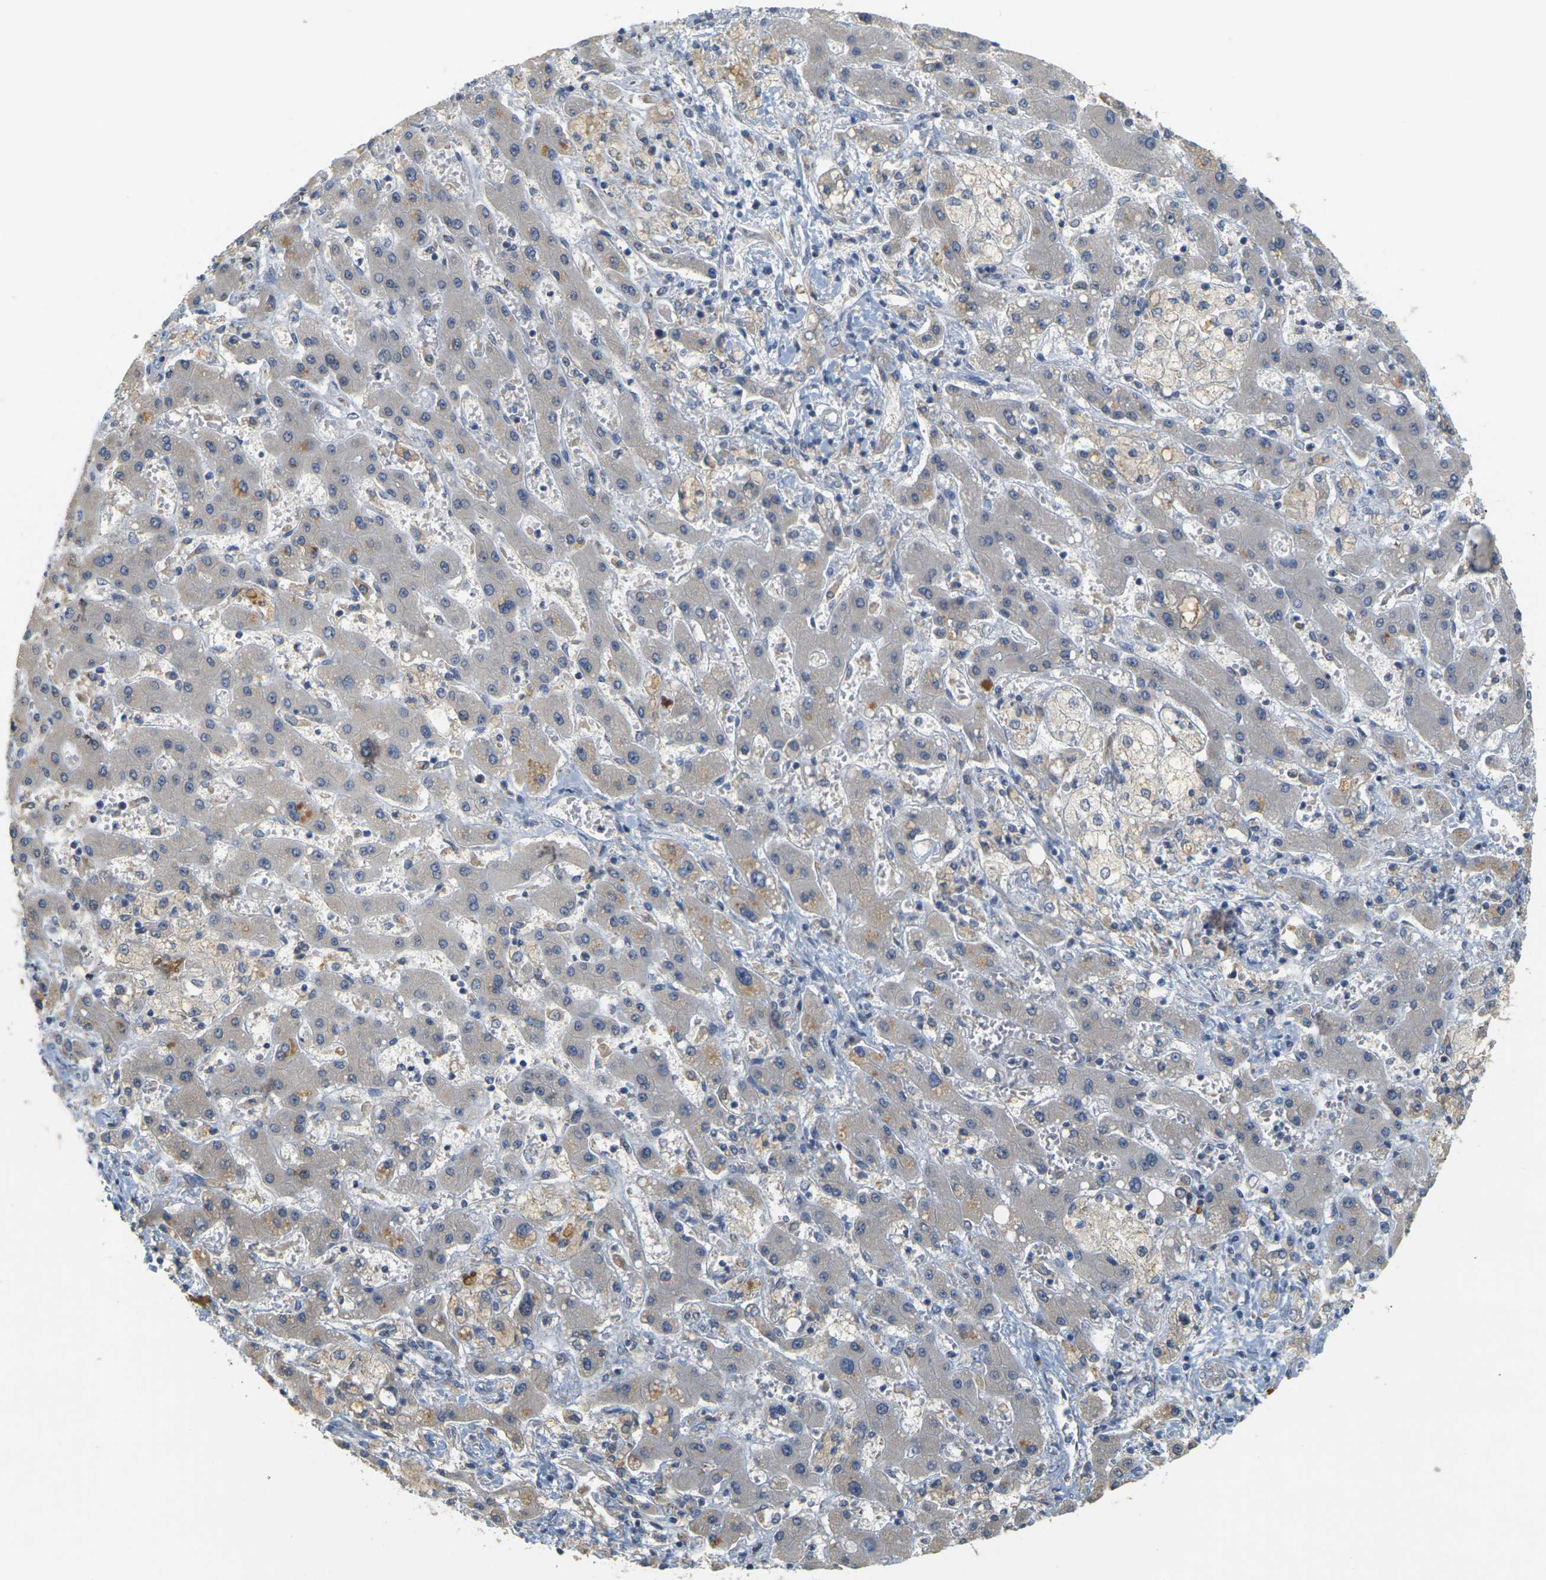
{"staining": {"intensity": "negative", "quantity": "none", "location": "none"}, "tissue": "liver cancer", "cell_type": "Tumor cells", "image_type": "cancer", "snomed": [{"axis": "morphology", "description": "Cholangiocarcinoma"}, {"axis": "topography", "description": "Liver"}], "caption": "An IHC micrograph of liver cancer is shown. There is no staining in tumor cells of liver cancer.", "gene": "GDAP1", "patient": {"sex": "male", "age": 50}}